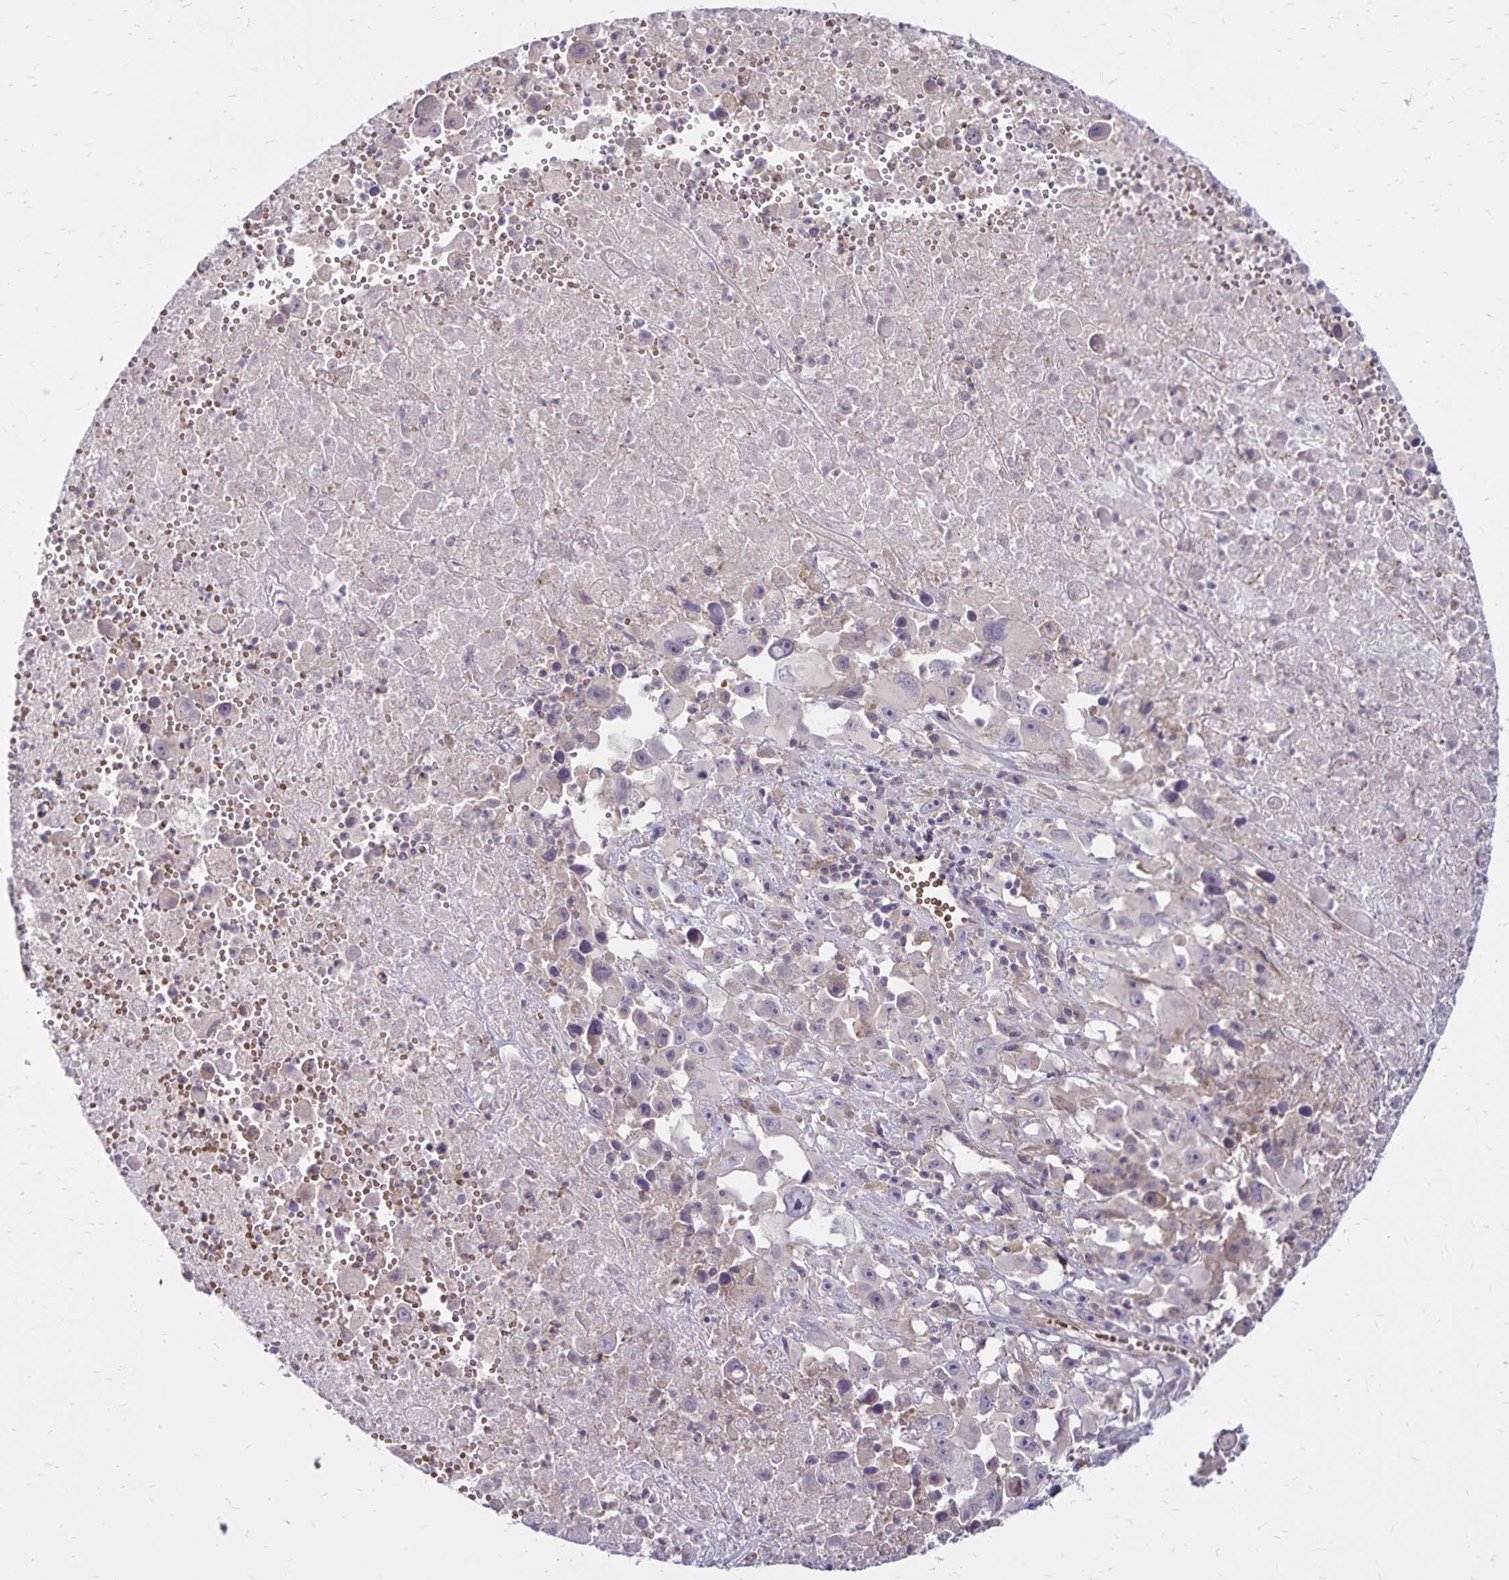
{"staining": {"intensity": "negative", "quantity": "none", "location": "none"}, "tissue": "melanoma", "cell_type": "Tumor cells", "image_type": "cancer", "snomed": [{"axis": "morphology", "description": "Malignant melanoma, Metastatic site"}, {"axis": "topography", "description": "Soft tissue"}], "caption": "Tumor cells are negative for protein expression in human malignant melanoma (metastatic site).", "gene": "FSD1", "patient": {"sex": "male", "age": 50}}